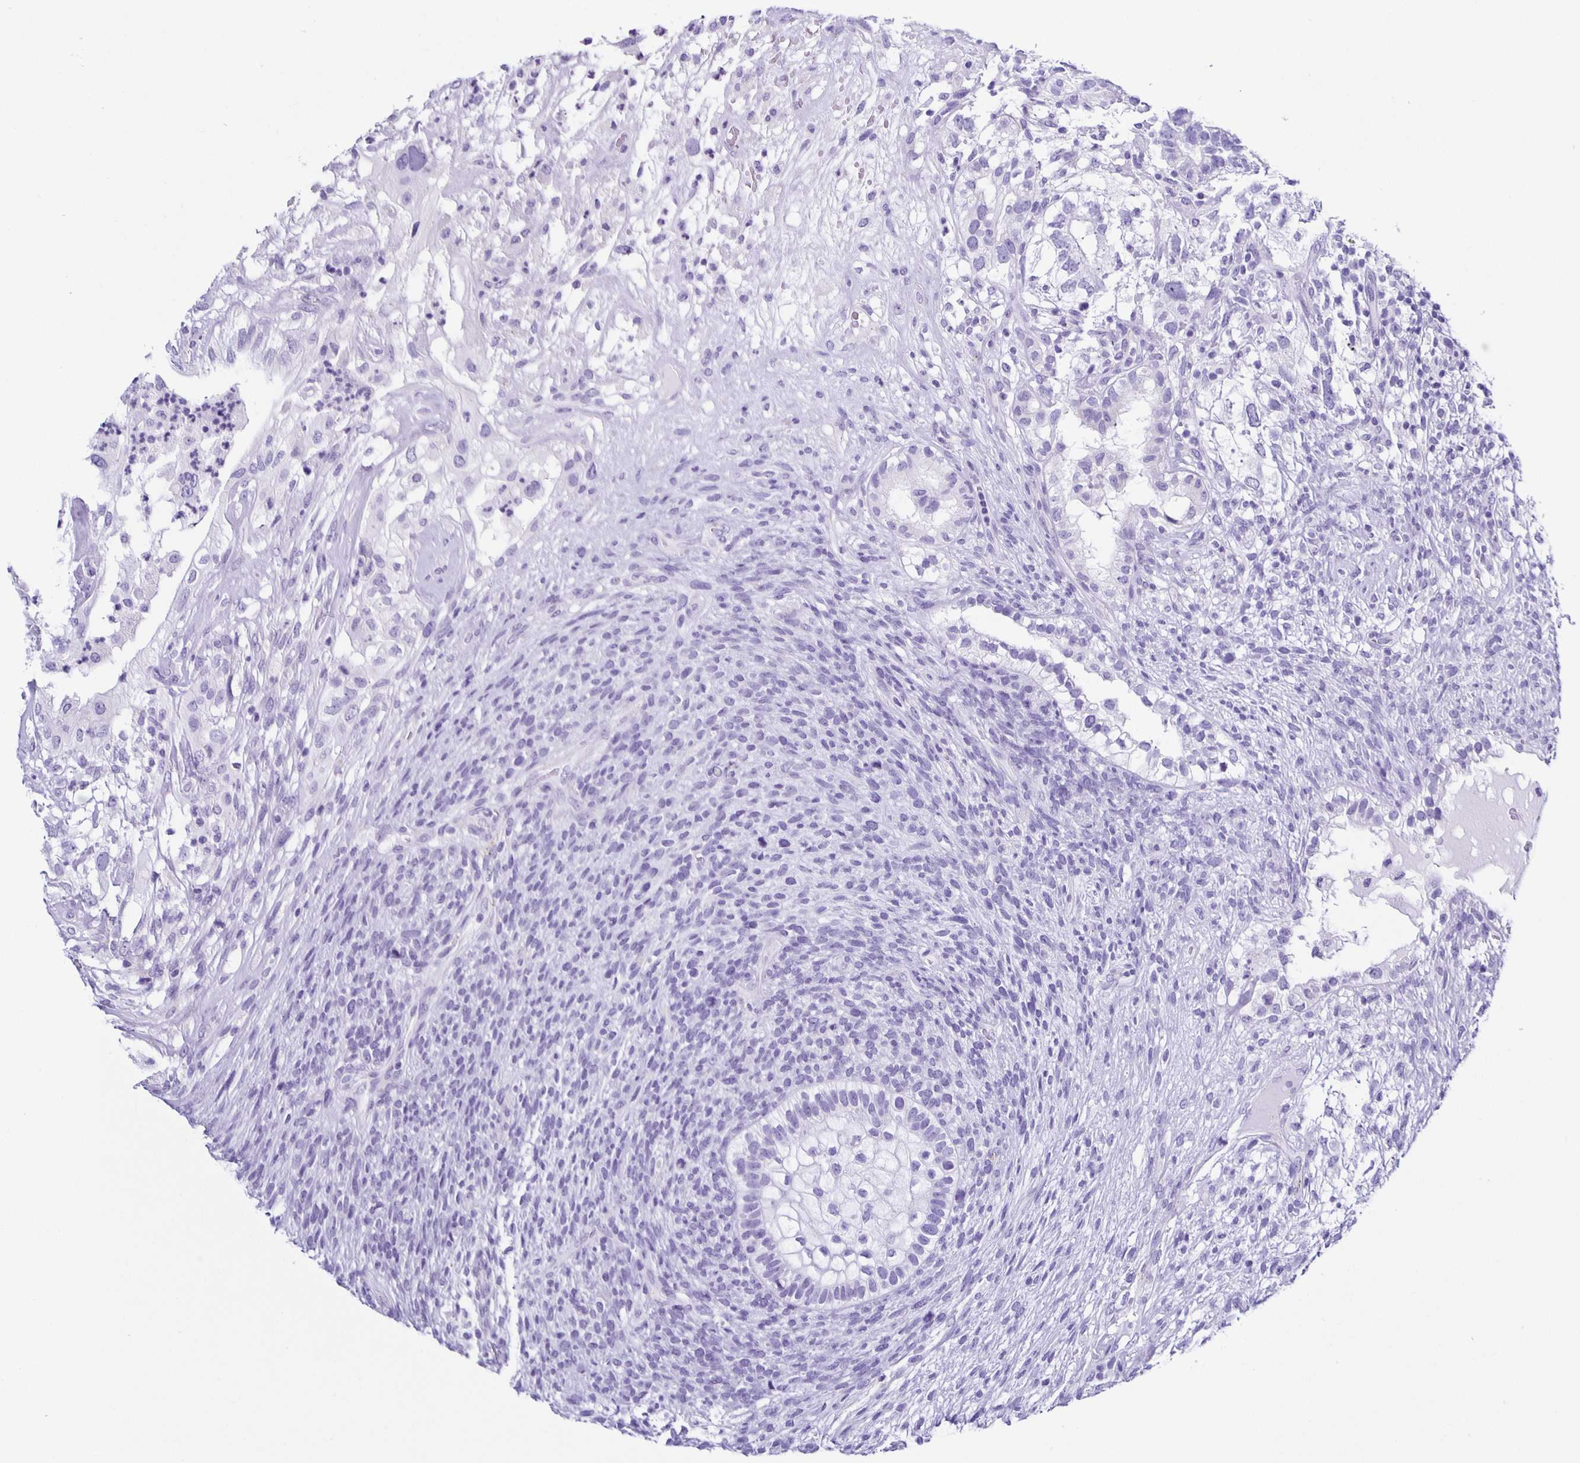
{"staining": {"intensity": "negative", "quantity": "none", "location": "none"}, "tissue": "testis cancer", "cell_type": "Tumor cells", "image_type": "cancer", "snomed": [{"axis": "morphology", "description": "Seminoma, NOS"}, {"axis": "morphology", "description": "Carcinoma, Embryonal, NOS"}, {"axis": "topography", "description": "Testis"}], "caption": "This image is of seminoma (testis) stained with immunohistochemistry to label a protein in brown with the nuclei are counter-stained blue. There is no expression in tumor cells.", "gene": "AQP6", "patient": {"sex": "male", "age": 41}}